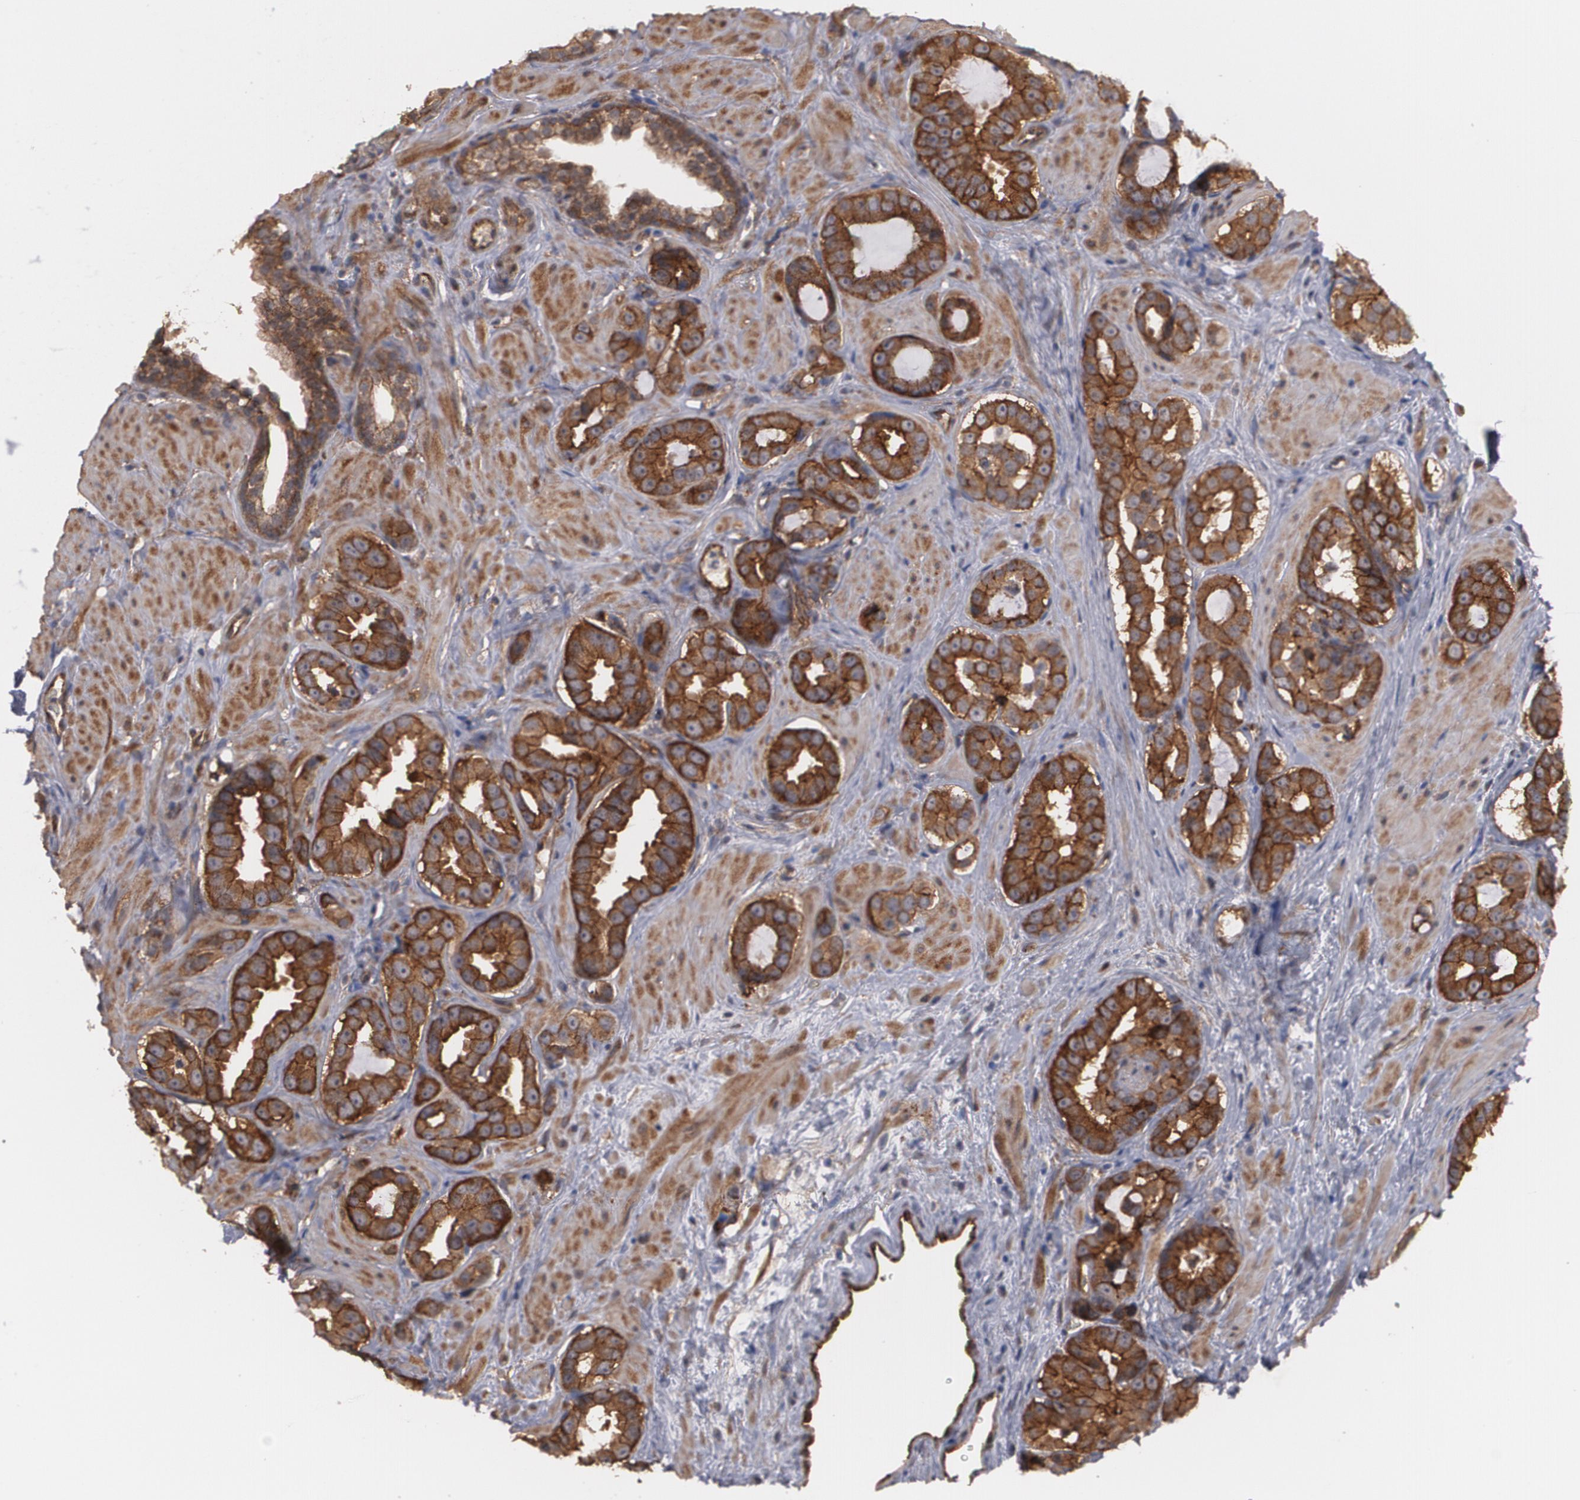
{"staining": {"intensity": "strong", "quantity": ">75%", "location": "cytoplasmic/membranous"}, "tissue": "prostate cancer", "cell_type": "Tumor cells", "image_type": "cancer", "snomed": [{"axis": "morphology", "description": "Adenocarcinoma, Low grade"}, {"axis": "topography", "description": "Prostate"}], "caption": "Immunohistochemical staining of human low-grade adenocarcinoma (prostate) exhibits high levels of strong cytoplasmic/membranous expression in about >75% of tumor cells.", "gene": "TJP1", "patient": {"sex": "male", "age": 59}}